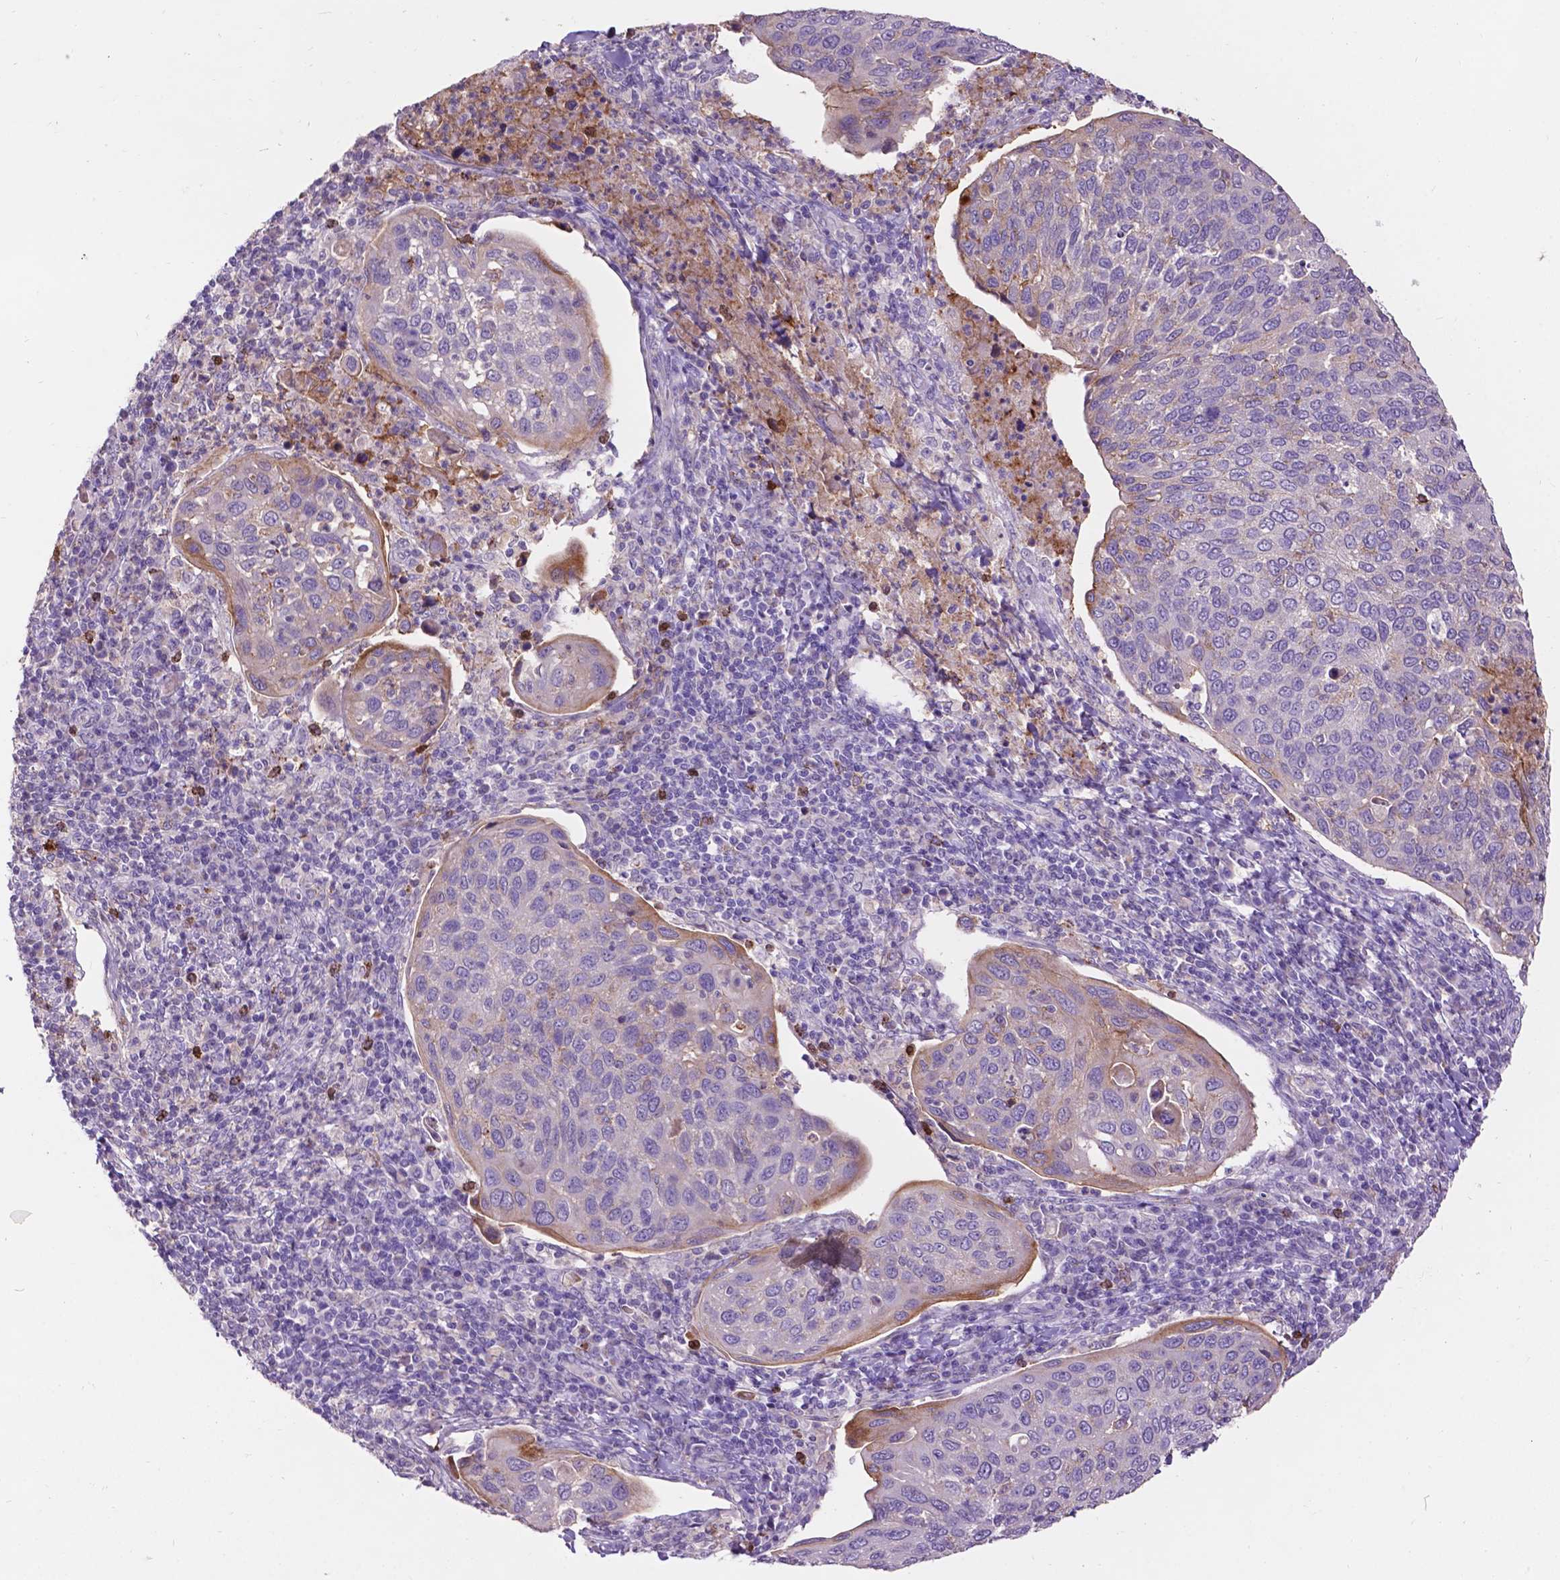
{"staining": {"intensity": "negative", "quantity": "none", "location": "none"}, "tissue": "cervical cancer", "cell_type": "Tumor cells", "image_type": "cancer", "snomed": [{"axis": "morphology", "description": "Squamous cell carcinoma, NOS"}, {"axis": "topography", "description": "Cervix"}], "caption": "Immunohistochemistry image of neoplastic tissue: human squamous cell carcinoma (cervical) stained with DAB (3,3'-diaminobenzidine) exhibits no significant protein positivity in tumor cells. Brightfield microscopy of immunohistochemistry (IHC) stained with DAB (brown) and hematoxylin (blue), captured at high magnification.", "gene": "PLSCR1", "patient": {"sex": "female", "age": 54}}